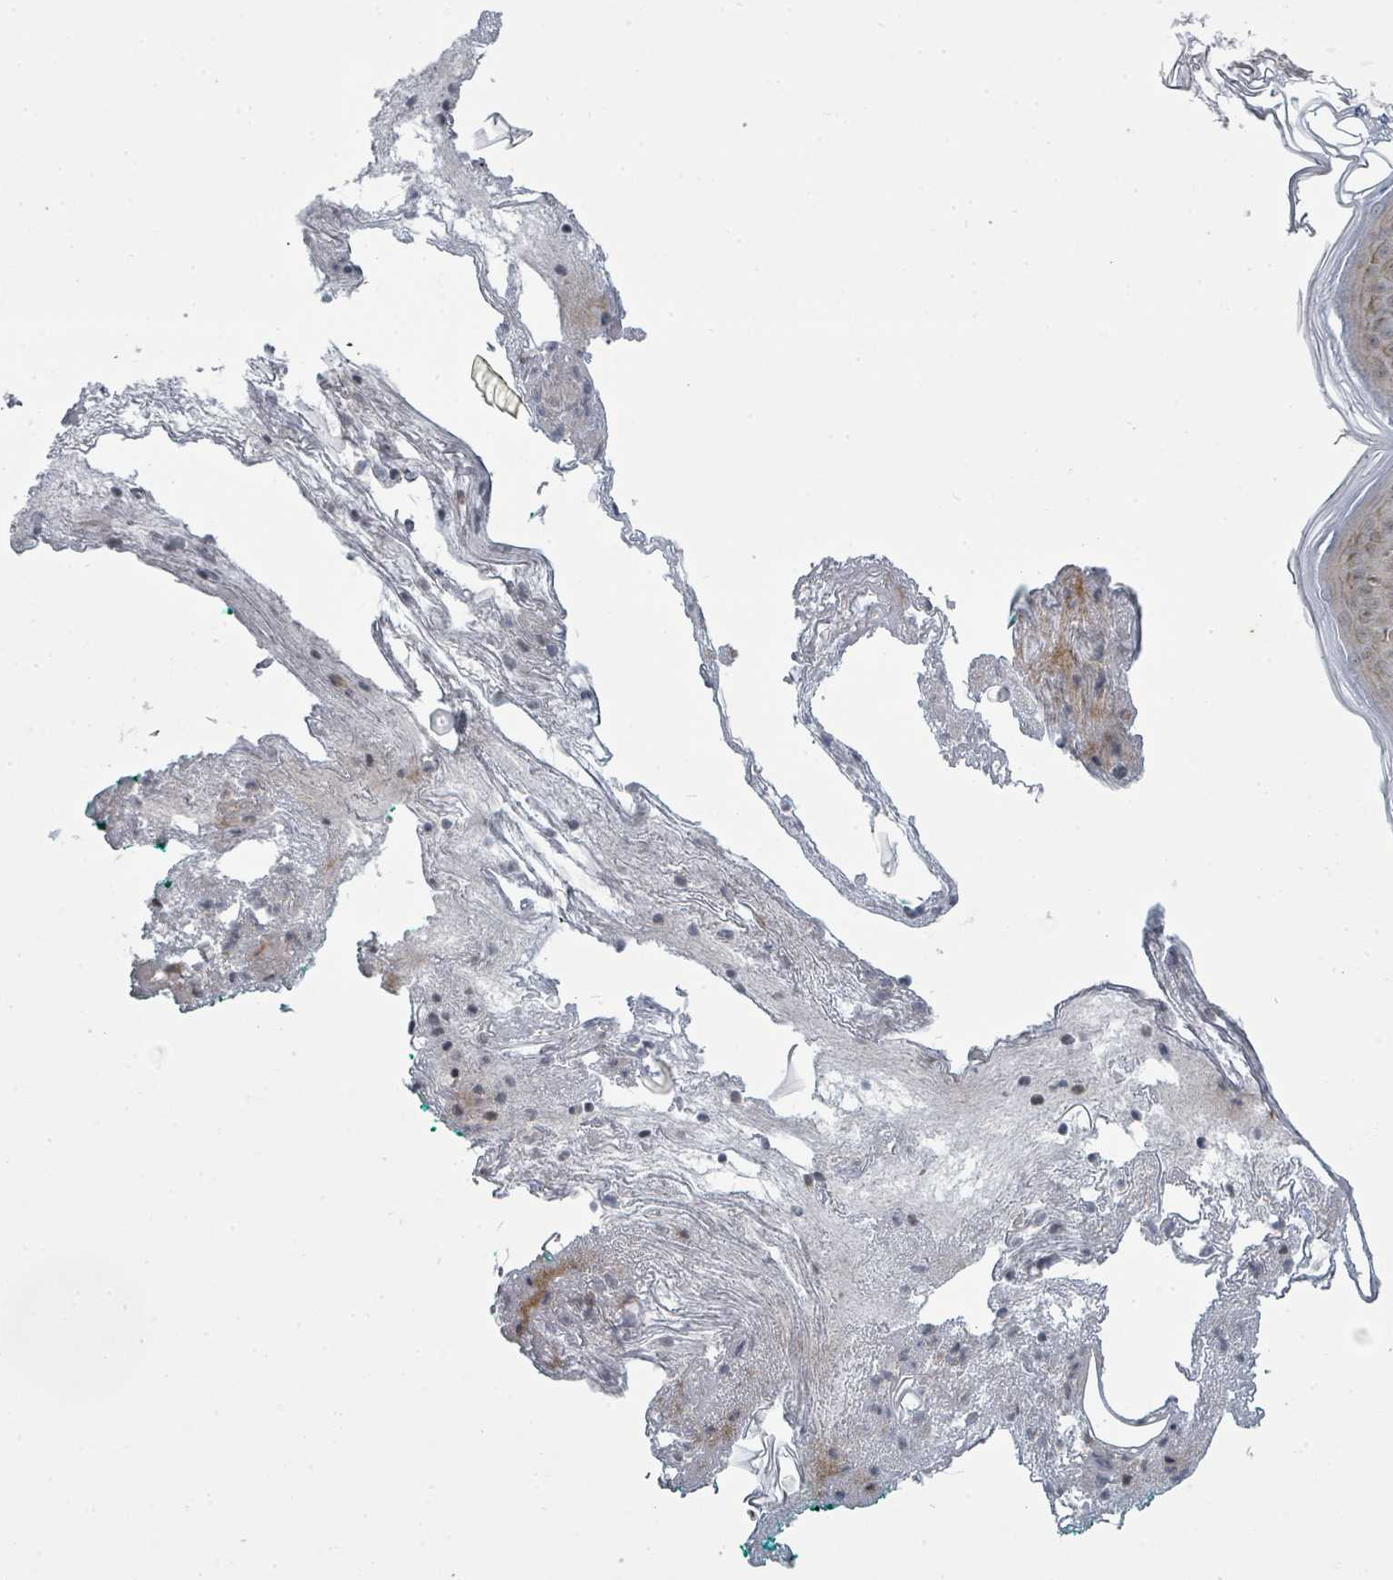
{"staining": {"intensity": "negative", "quantity": "none", "location": "none"}, "tissue": "skin", "cell_type": "Fibroblasts", "image_type": "normal", "snomed": [{"axis": "morphology", "description": "Normal tissue, NOS"}, {"axis": "morphology", "description": "Malignant melanoma, NOS"}, {"axis": "topography", "description": "Skin"}], "caption": "Protein analysis of unremarkable skin displays no significant expression in fibroblasts.", "gene": "PSMG2", "patient": {"sex": "male", "age": 80}}